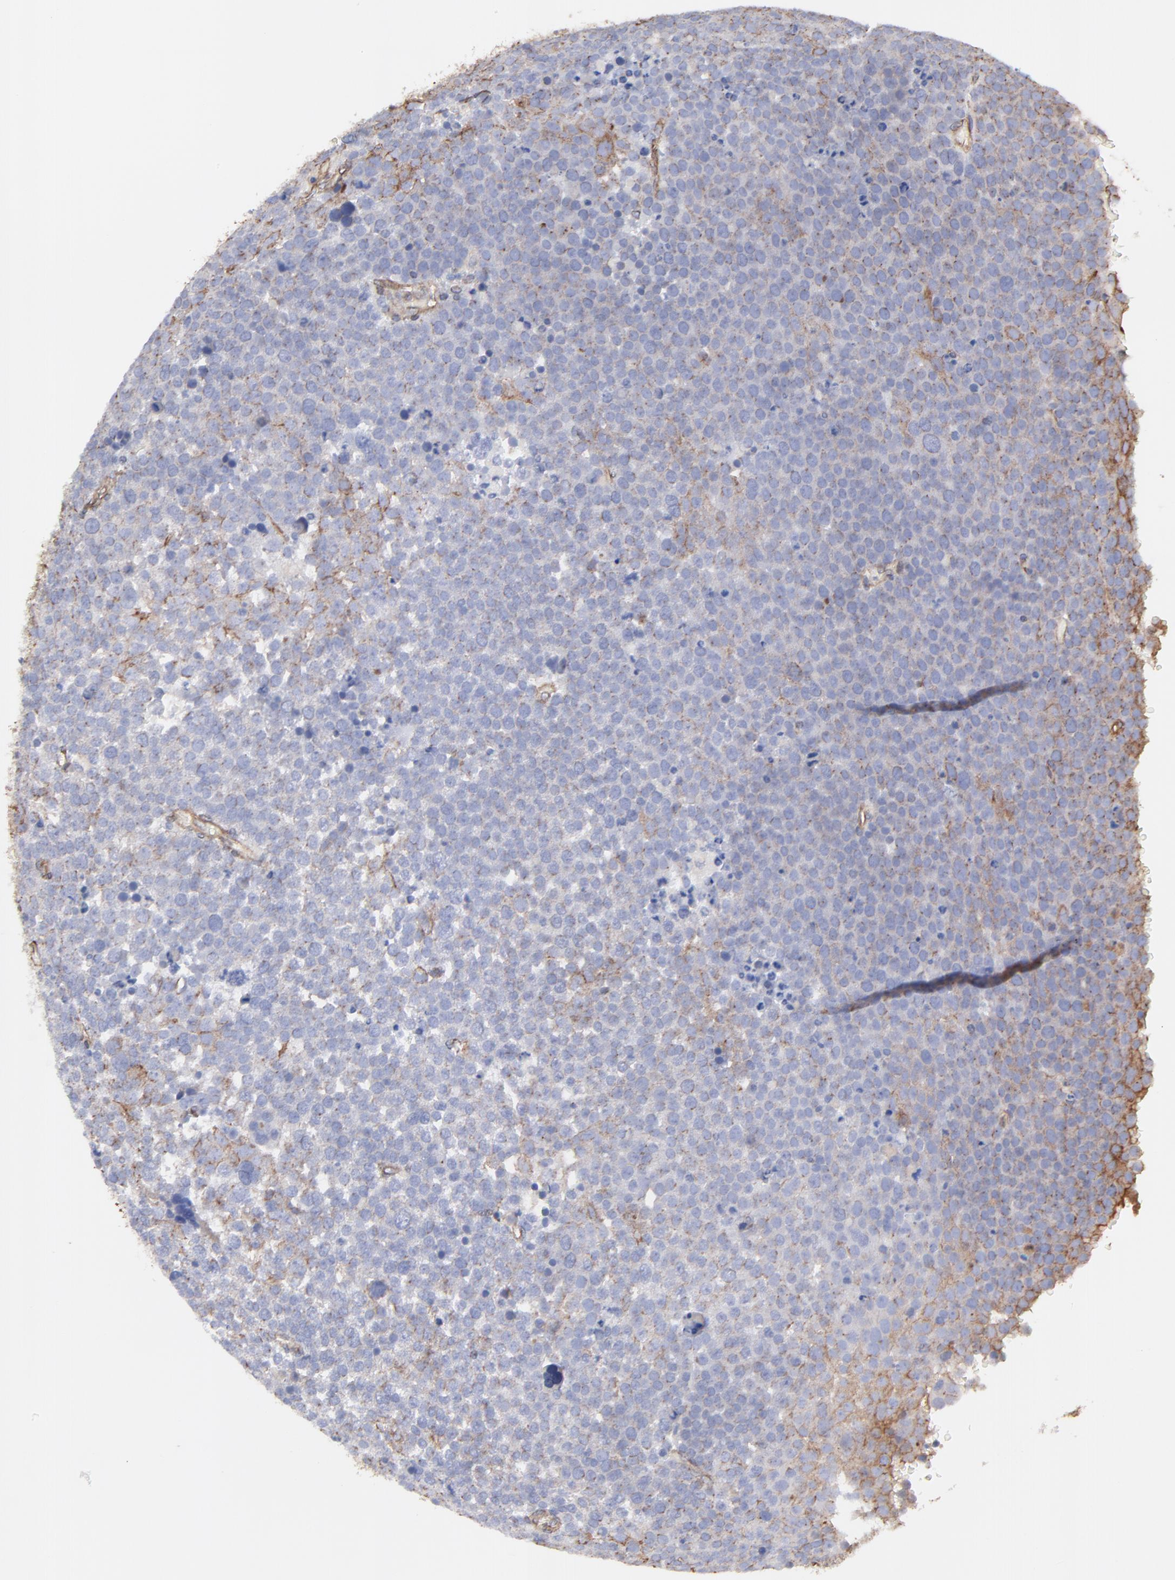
{"staining": {"intensity": "weak", "quantity": "<25%", "location": "cytoplasmic/membranous,nuclear"}, "tissue": "testis cancer", "cell_type": "Tumor cells", "image_type": "cancer", "snomed": [{"axis": "morphology", "description": "Seminoma, NOS"}, {"axis": "topography", "description": "Testis"}], "caption": "Tumor cells show no significant positivity in testis cancer (seminoma).", "gene": "LRCH2", "patient": {"sex": "male", "age": 71}}